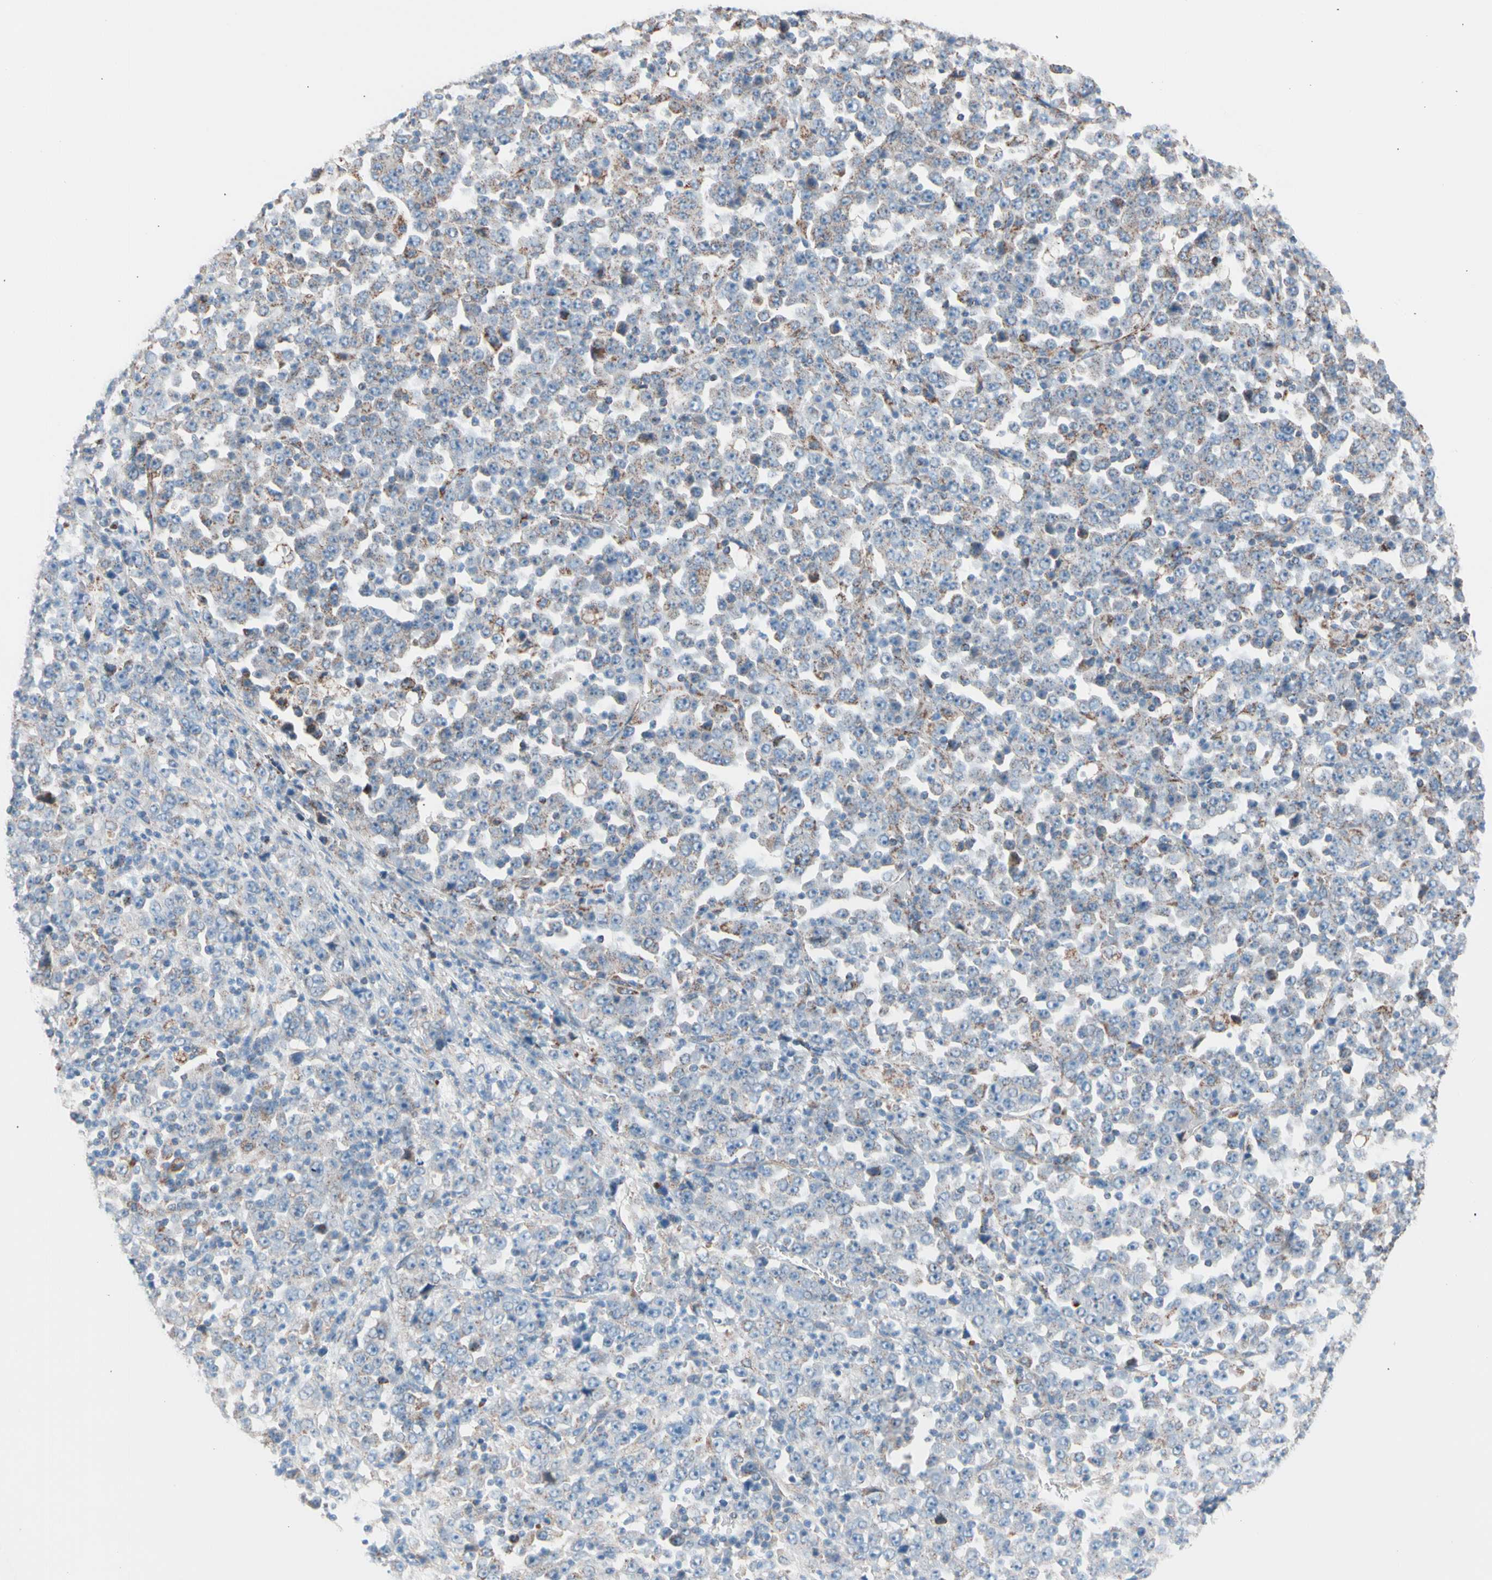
{"staining": {"intensity": "weak", "quantity": "<25%", "location": "cytoplasmic/membranous"}, "tissue": "stomach cancer", "cell_type": "Tumor cells", "image_type": "cancer", "snomed": [{"axis": "morphology", "description": "Normal tissue, NOS"}, {"axis": "morphology", "description": "Adenocarcinoma, NOS"}, {"axis": "topography", "description": "Stomach, upper"}, {"axis": "topography", "description": "Stomach"}], "caption": "Tumor cells show no significant protein staining in adenocarcinoma (stomach).", "gene": "HK1", "patient": {"sex": "male", "age": 59}}